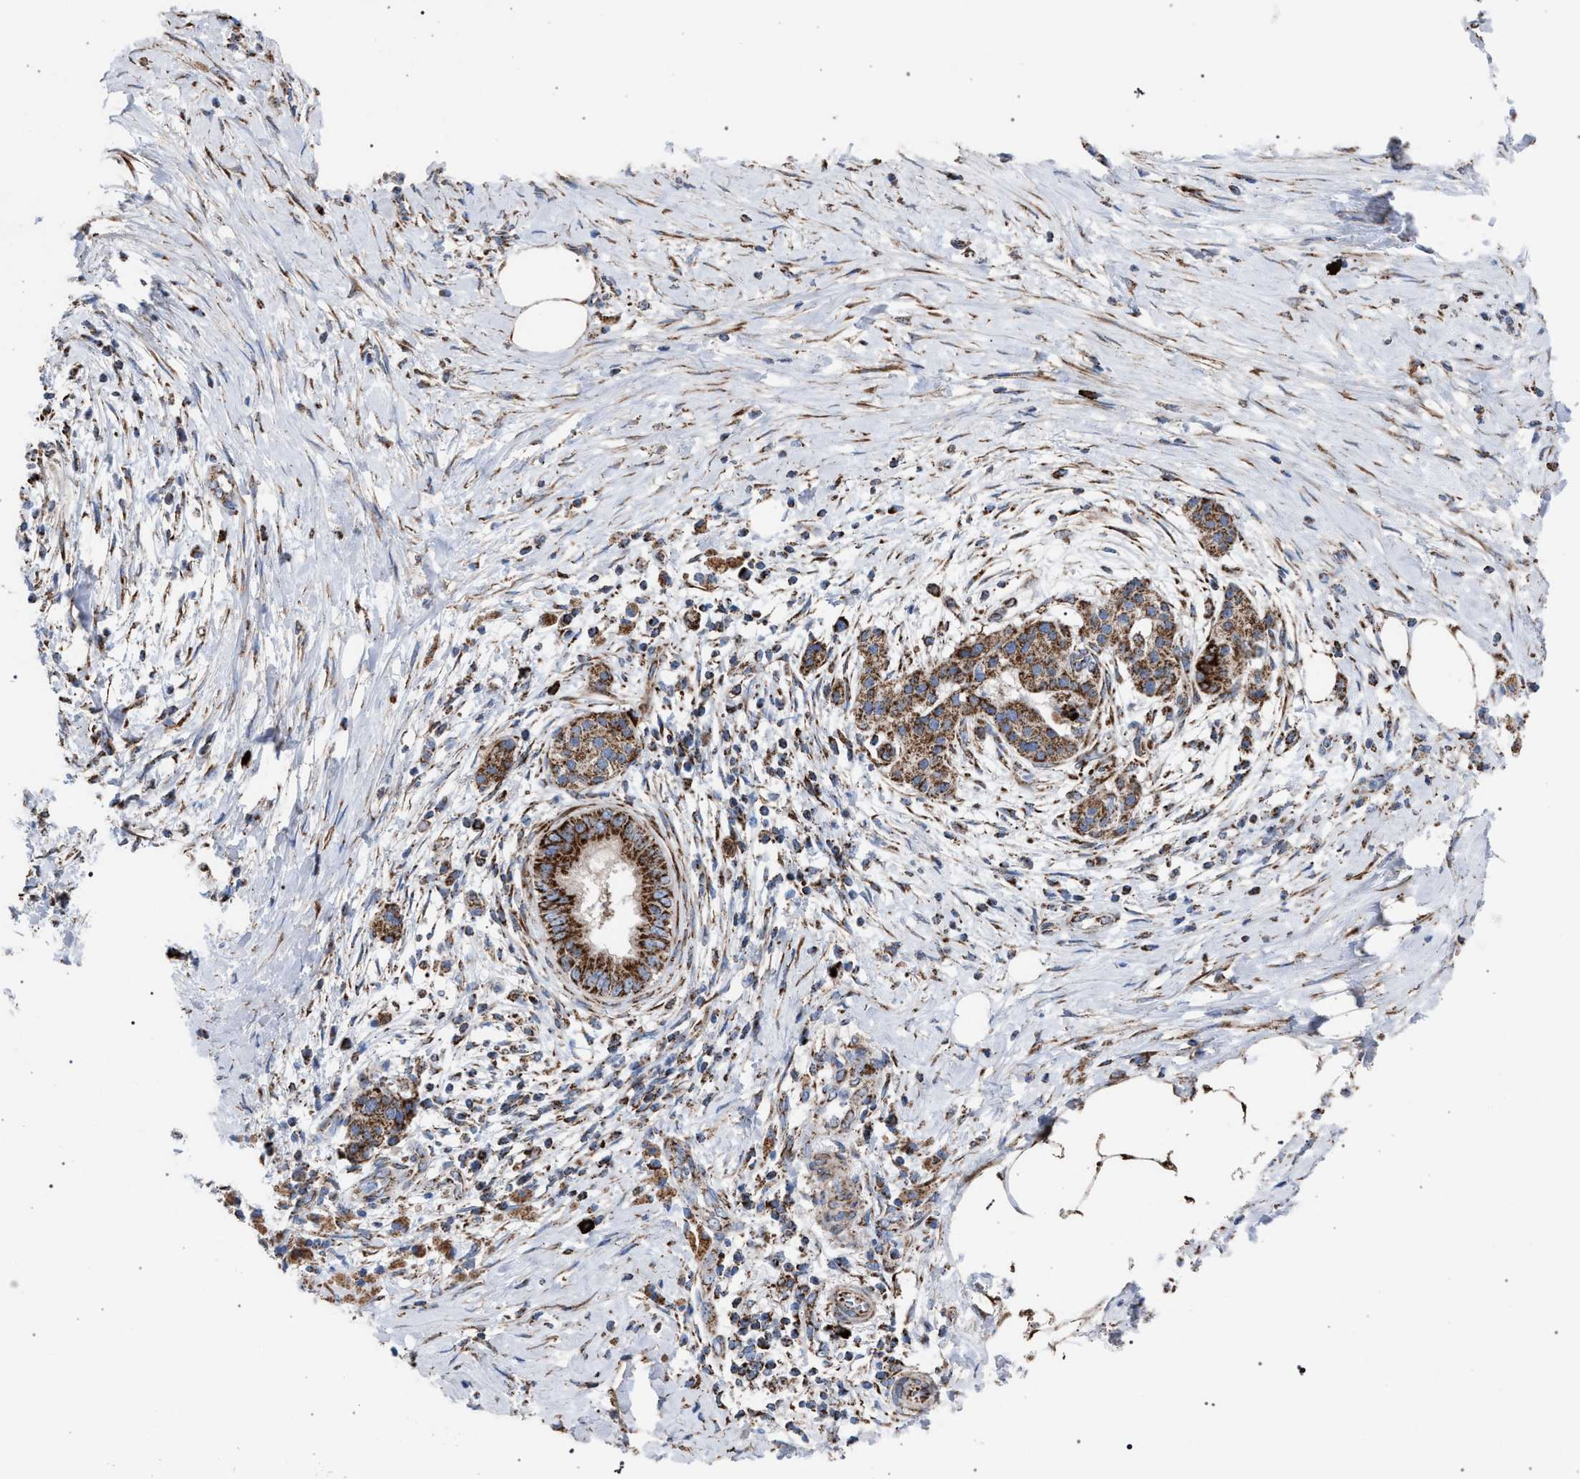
{"staining": {"intensity": "moderate", "quantity": ">75%", "location": "cytoplasmic/membranous"}, "tissue": "pancreatic cancer", "cell_type": "Tumor cells", "image_type": "cancer", "snomed": [{"axis": "morphology", "description": "Adenocarcinoma, NOS"}, {"axis": "topography", "description": "Pancreas"}], "caption": "Pancreatic adenocarcinoma stained for a protein exhibits moderate cytoplasmic/membranous positivity in tumor cells.", "gene": "VPS13A", "patient": {"sex": "male", "age": 58}}